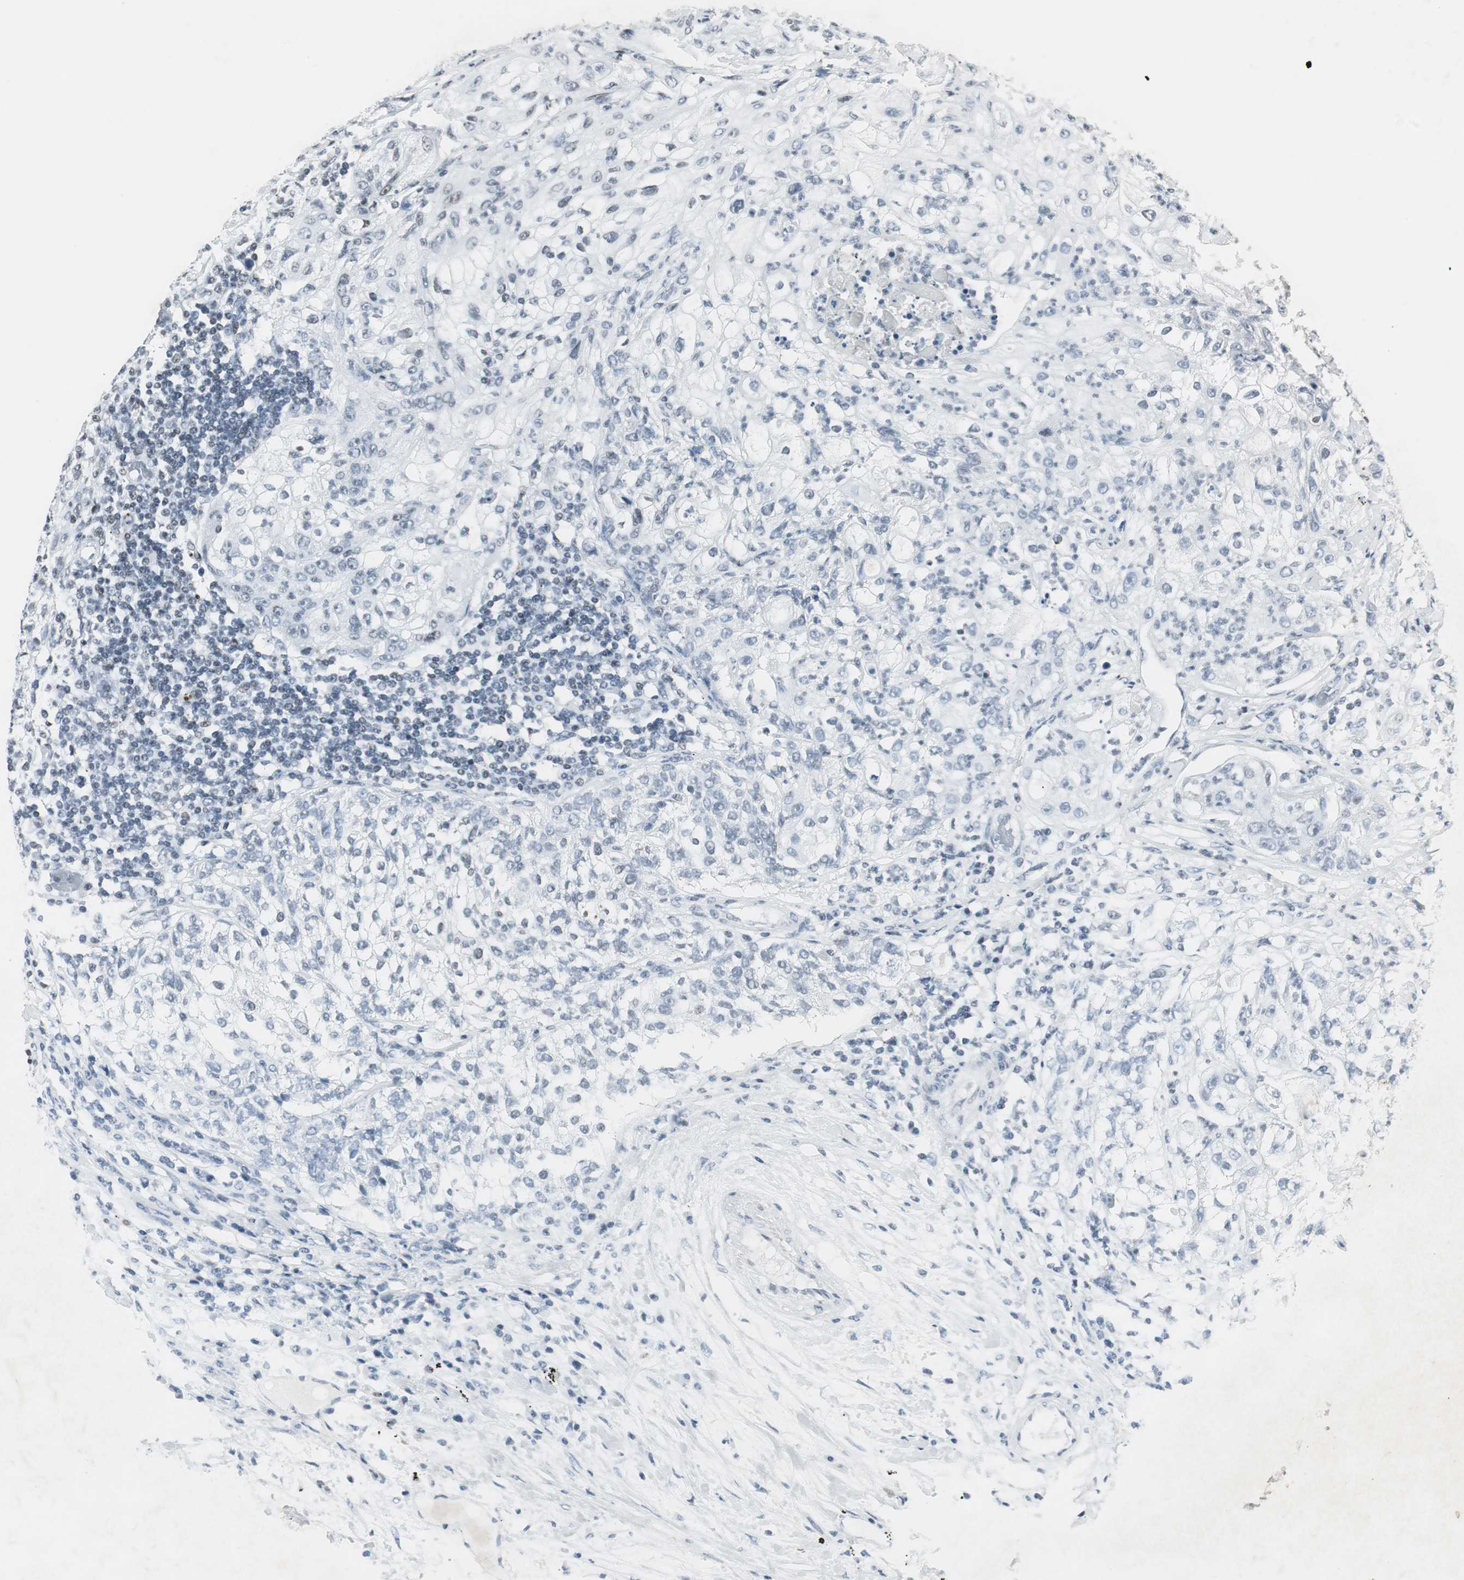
{"staining": {"intensity": "negative", "quantity": "none", "location": "none"}, "tissue": "lung cancer", "cell_type": "Tumor cells", "image_type": "cancer", "snomed": [{"axis": "morphology", "description": "Inflammation, NOS"}, {"axis": "morphology", "description": "Squamous cell carcinoma, NOS"}, {"axis": "topography", "description": "Lymph node"}, {"axis": "topography", "description": "Soft tissue"}, {"axis": "topography", "description": "Lung"}], "caption": "Tumor cells show no significant expression in lung cancer. Brightfield microscopy of immunohistochemistry (IHC) stained with DAB (3,3'-diaminobenzidine) (brown) and hematoxylin (blue), captured at high magnification.", "gene": "RBBP4", "patient": {"sex": "male", "age": 66}}